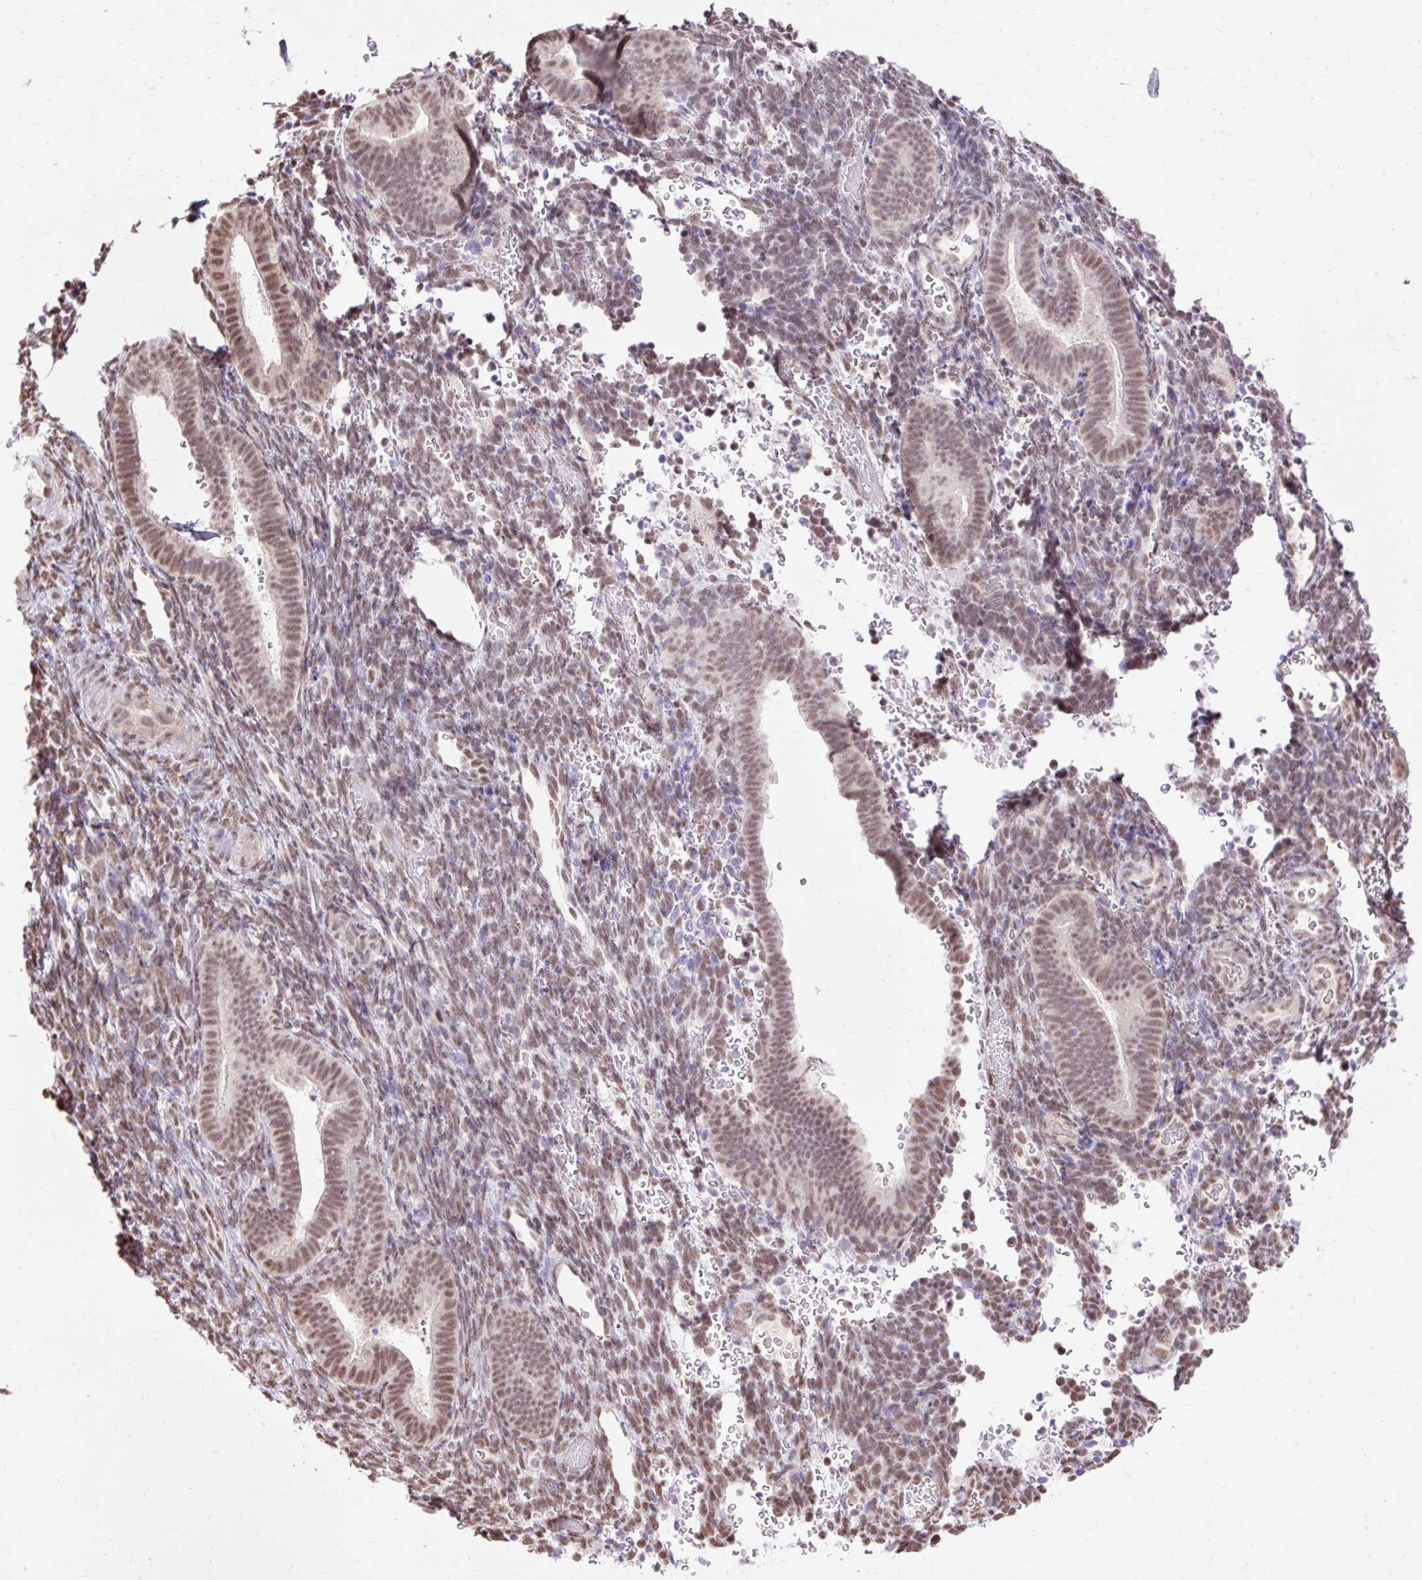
{"staining": {"intensity": "moderate", "quantity": "25%-75%", "location": "nuclear"}, "tissue": "endometrium", "cell_type": "Cells in endometrial stroma", "image_type": "normal", "snomed": [{"axis": "morphology", "description": "Normal tissue, NOS"}, {"axis": "topography", "description": "Endometrium"}], "caption": "Endometrium stained with DAB (3,3'-diaminobenzidine) IHC demonstrates medium levels of moderate nuclear positivity in approximately 25%-75% of cells in endometrial stroma. (Brightfield microscopy of DAB IHC at high magnification).", "gene": "ENSG00000261832", "patient": {"sex": "female", "age": 34}}